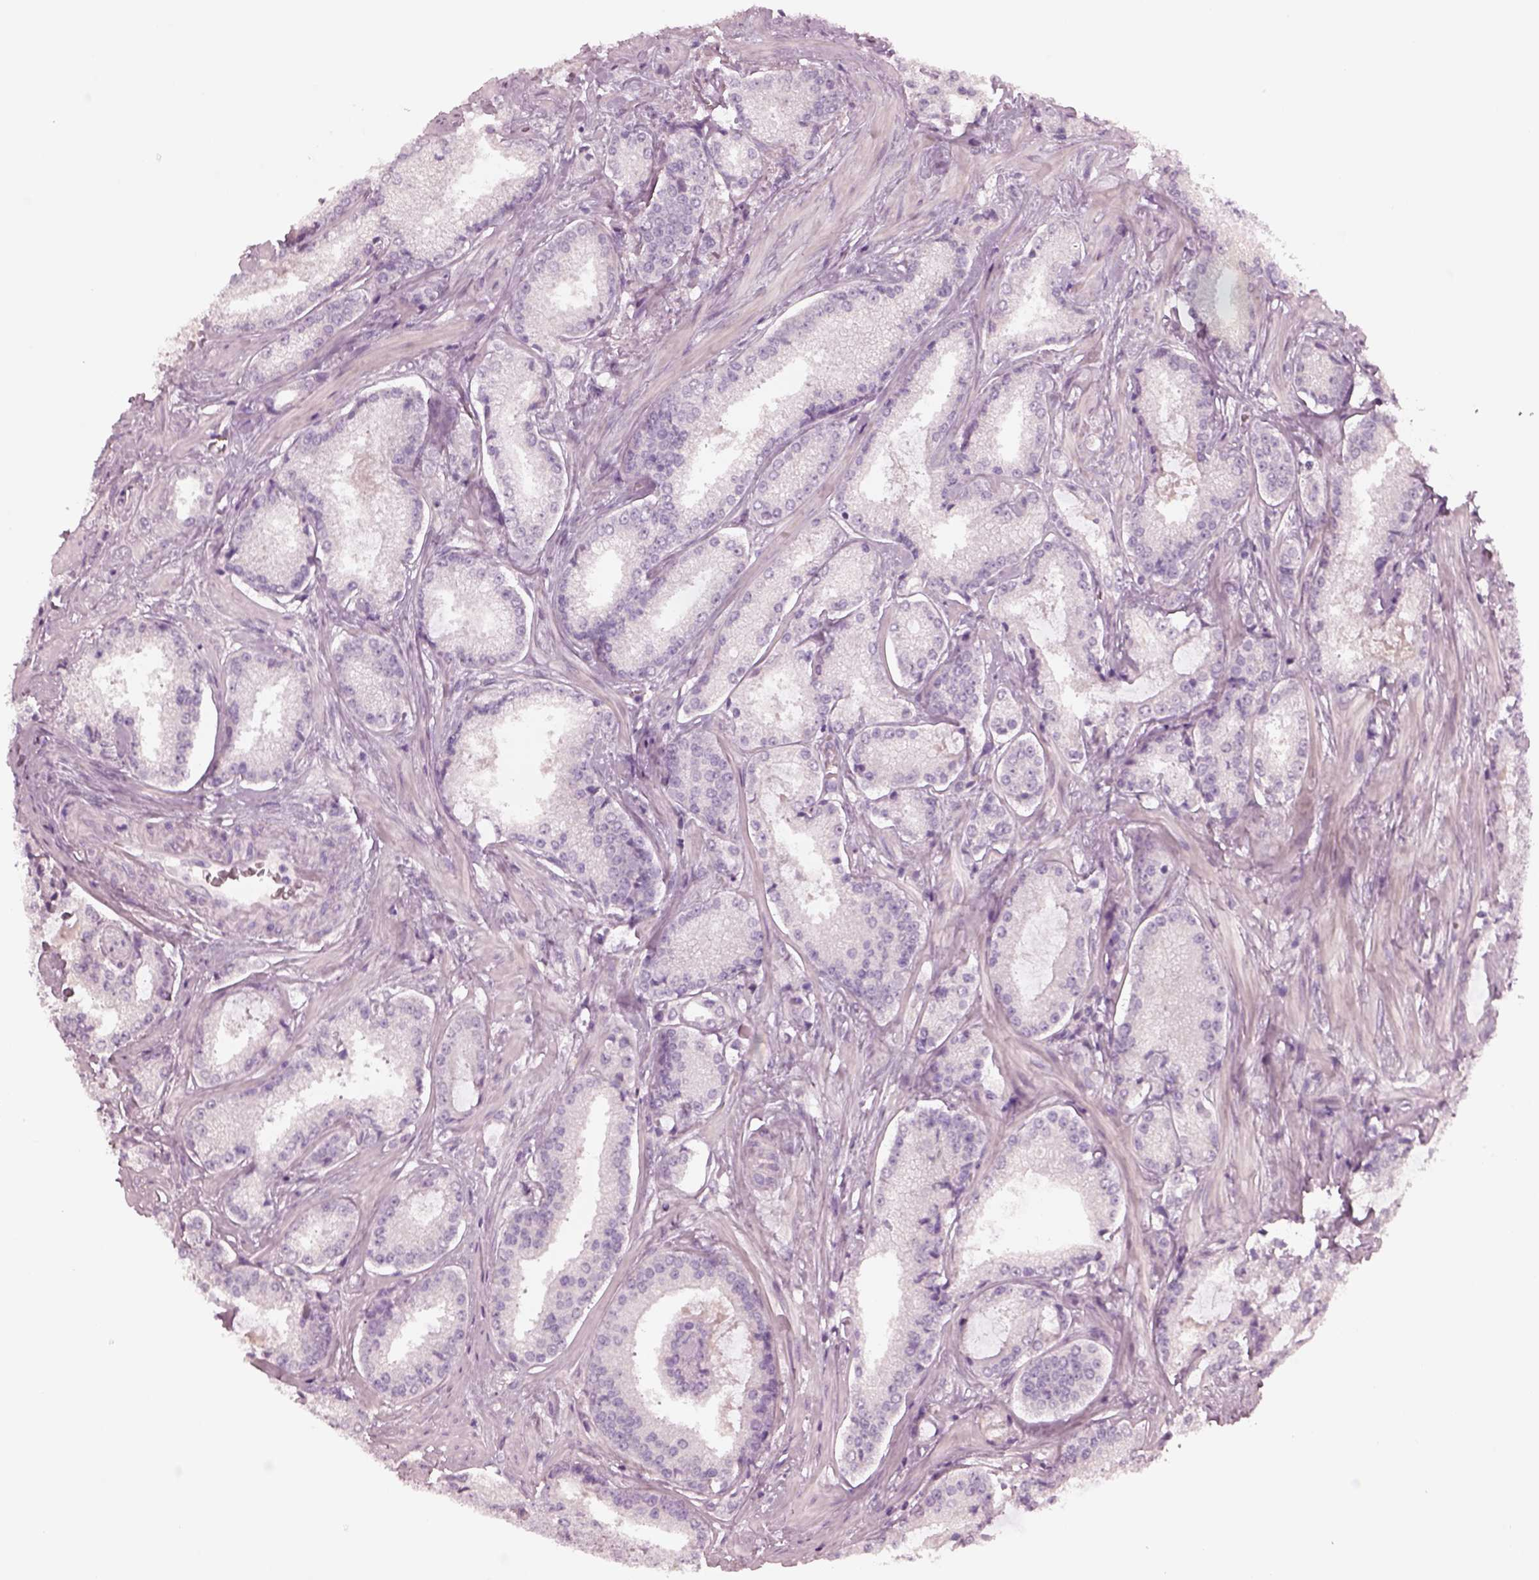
{"staining": {"intensity": "negative", "quantity": "none", "location": "none"}, "tissue": "prostate cancer", "cell_type": "Tumor cells", "image_type": "cancer", "snomed": [{"axis": "morphology", "description": "Adenocarcinoma, Low grade"}, {"axis": "topography", "description": "Prostate"}], "caption": "Tumor cells are negative for brown protein staining in prostate cancer.", "gene": "SPATA6L", "patient": {"sex": "male", "age": 56}}